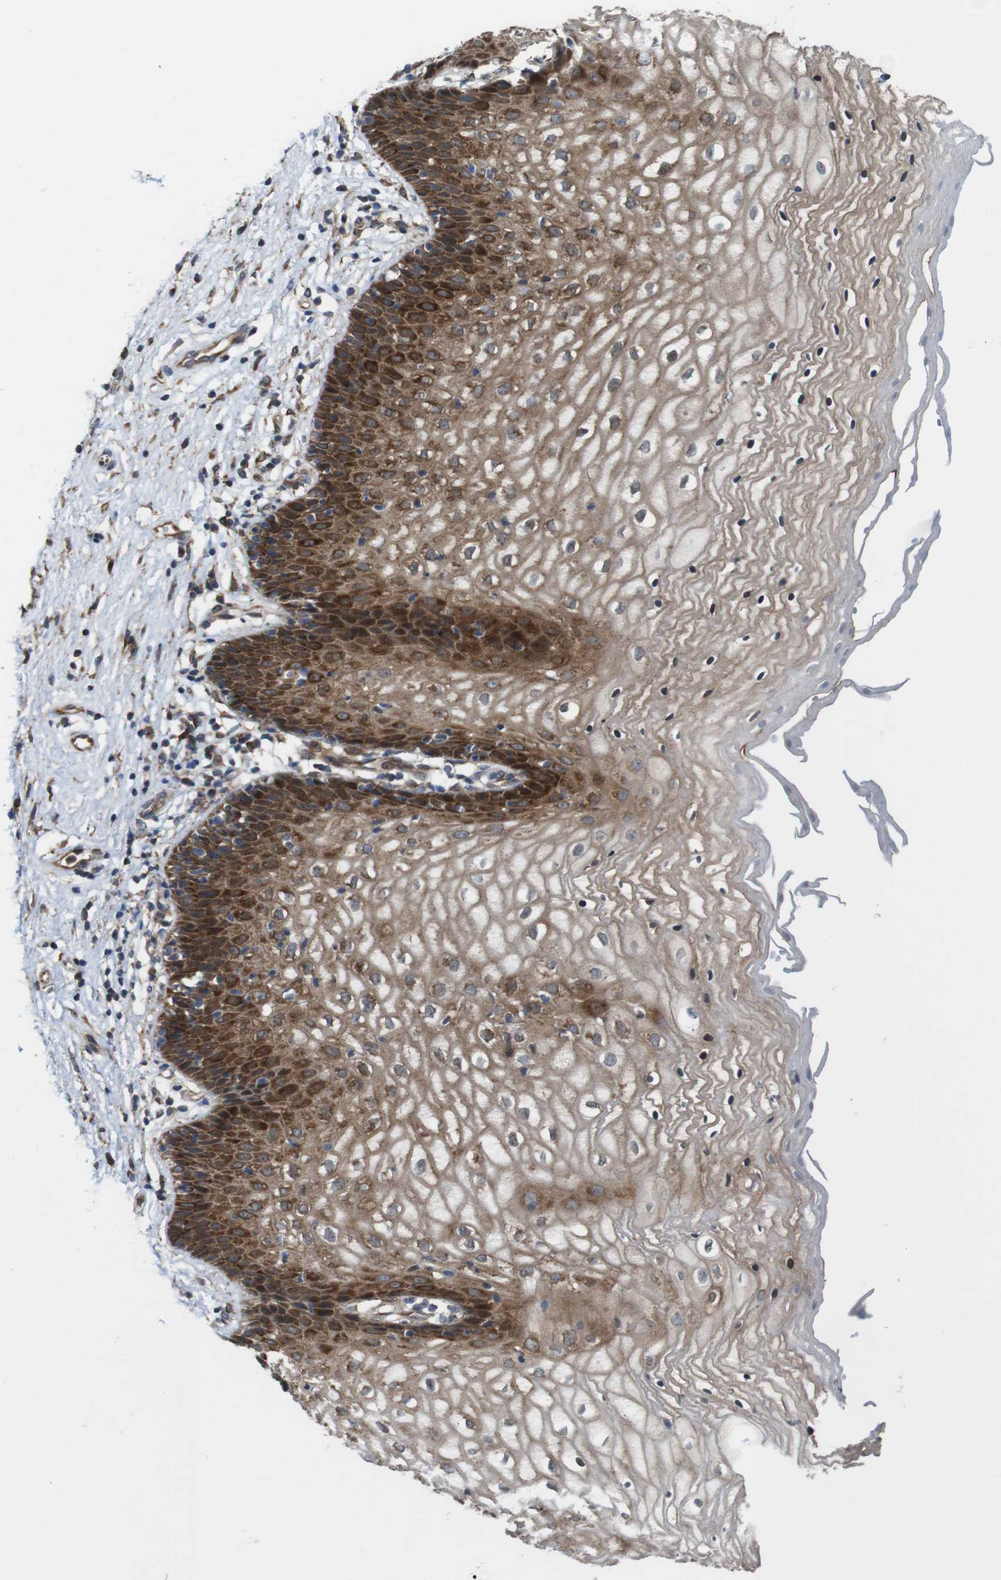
{"staining": {"intensity": "moderate", "quantity": ">75%", "location": "cytoplasmic/membranous"}, "tissue": "vagina", "cell_type": "Squamous epithelial cells", "image_type": "normal", "snomed": [{"axis": "morphology", "description": "Normal tissue, NOS"}, {"axis": "topography", "description": "Vagina"}], "caption": "IHC (DAB) staining of unremarkable vagina demonstrates moderate cytoplasmic/membranous protein positivity in about >75% of squamous epithelial cells. The protein of interest is shown in brown color, while the nuclei are stained blue.", "gene": "PCOLCE2", "patient": {"sex": "female", "age": 34}}